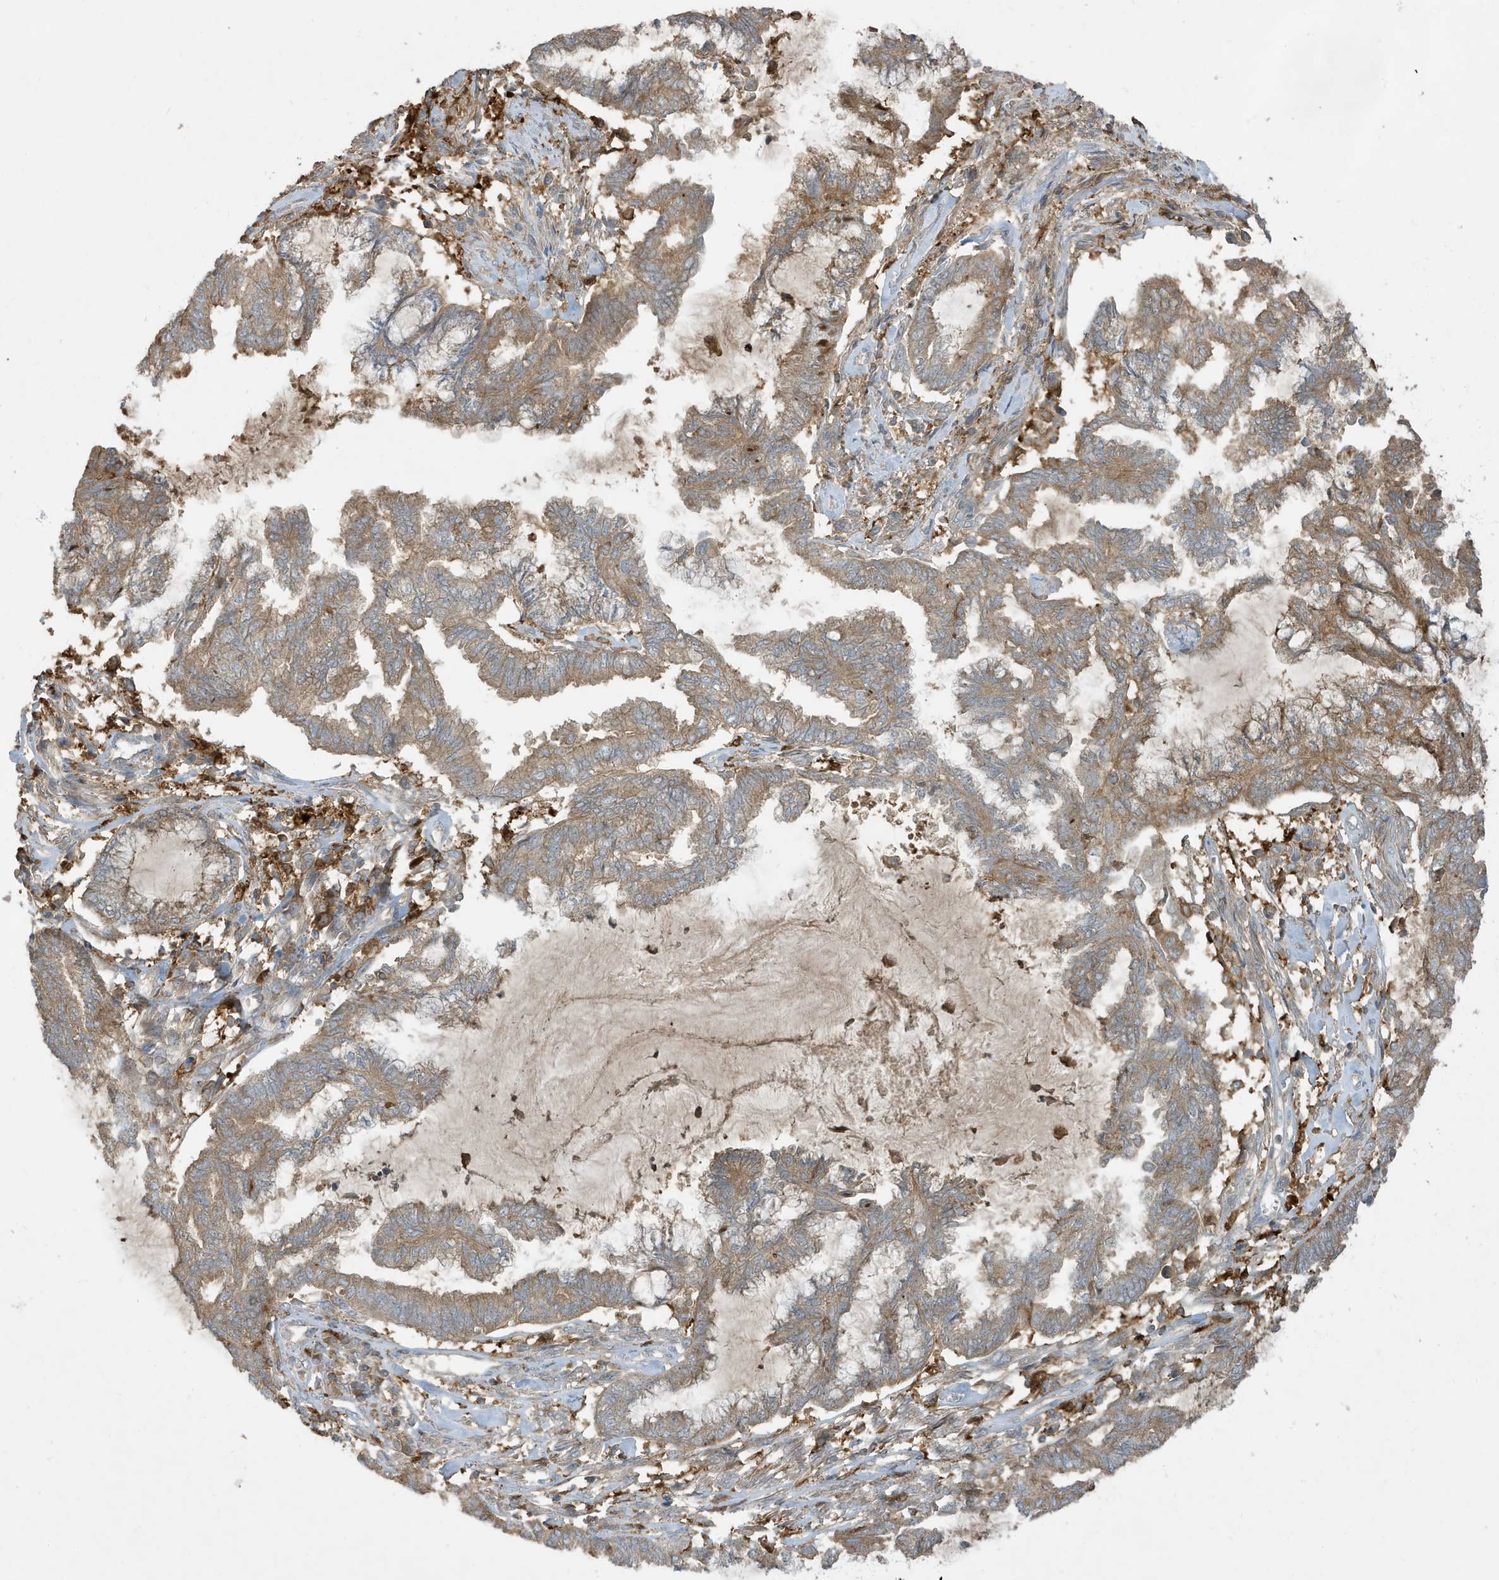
{"staining": {"intensity": "weak", "quantity": ">75%", "location": "cytoplasmic/membranous"}, "tissue": "endometrial cancer", "cell_type": "Tumor cells", "image_type": "cancer", "snomed": [{"axis": "morphology", "description": "Adenocarcinoma, NOS"}, {"axis": "topography", "description": "Endometrium"}], "caption": "Protein staining of endometrial cancer tissue shows weak cytoplasmic/membranous expression in about >75% of tumor cells. (Stains: DAB (3,3'-diaminobenzidine) in brown, nuclei in blue, Microscopy: brightfield microscopy at high magnification).", "gene": "ABTB1", "patient": {"sex": "female", "age": 86}}